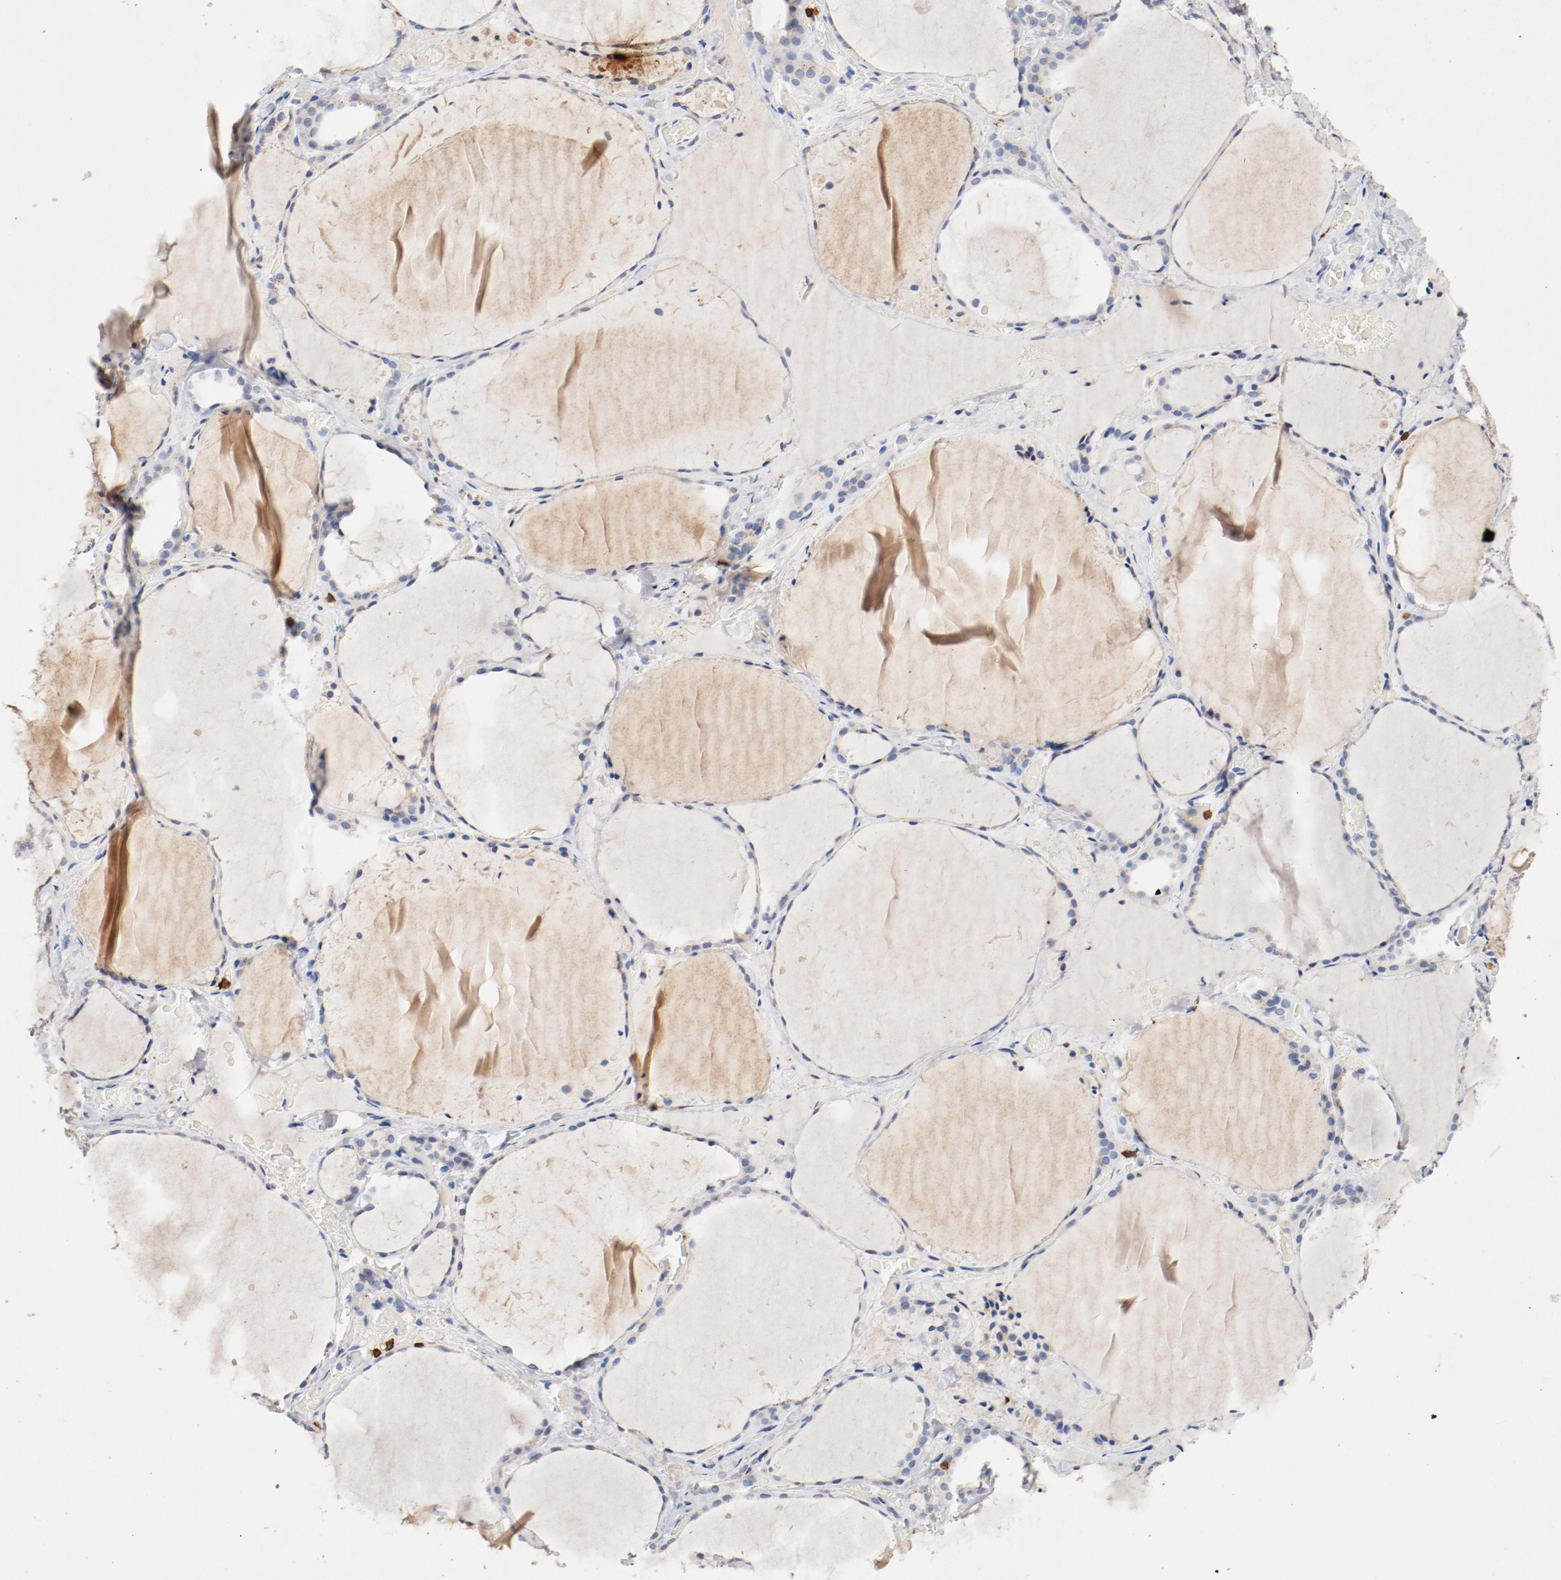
{"staining": {"intensity": "weak", "quantity": "<25%", "location": "cytoplasmic/membranous"}, "tissue": "thyroid gland", "cell_type": "Glandular cells", "image_type": "normal", "snomed": [{"axis": "morphology", "description": "Normal tissue, NOS"}, {"axis": "topography", "description": "Thyroid gland"}], "caption": "Immunohistochemical staining of benign human thyroid gland demonstrates no significant expression in glandular cells. Brightfield microscopy of IHC stained with DAB (3,3'-diaminobenzidine) (brown) and hematoxylin (blue), captured at high magnification.", "gene": "CD247", "patient": {"sex": "female", "age": 22}}